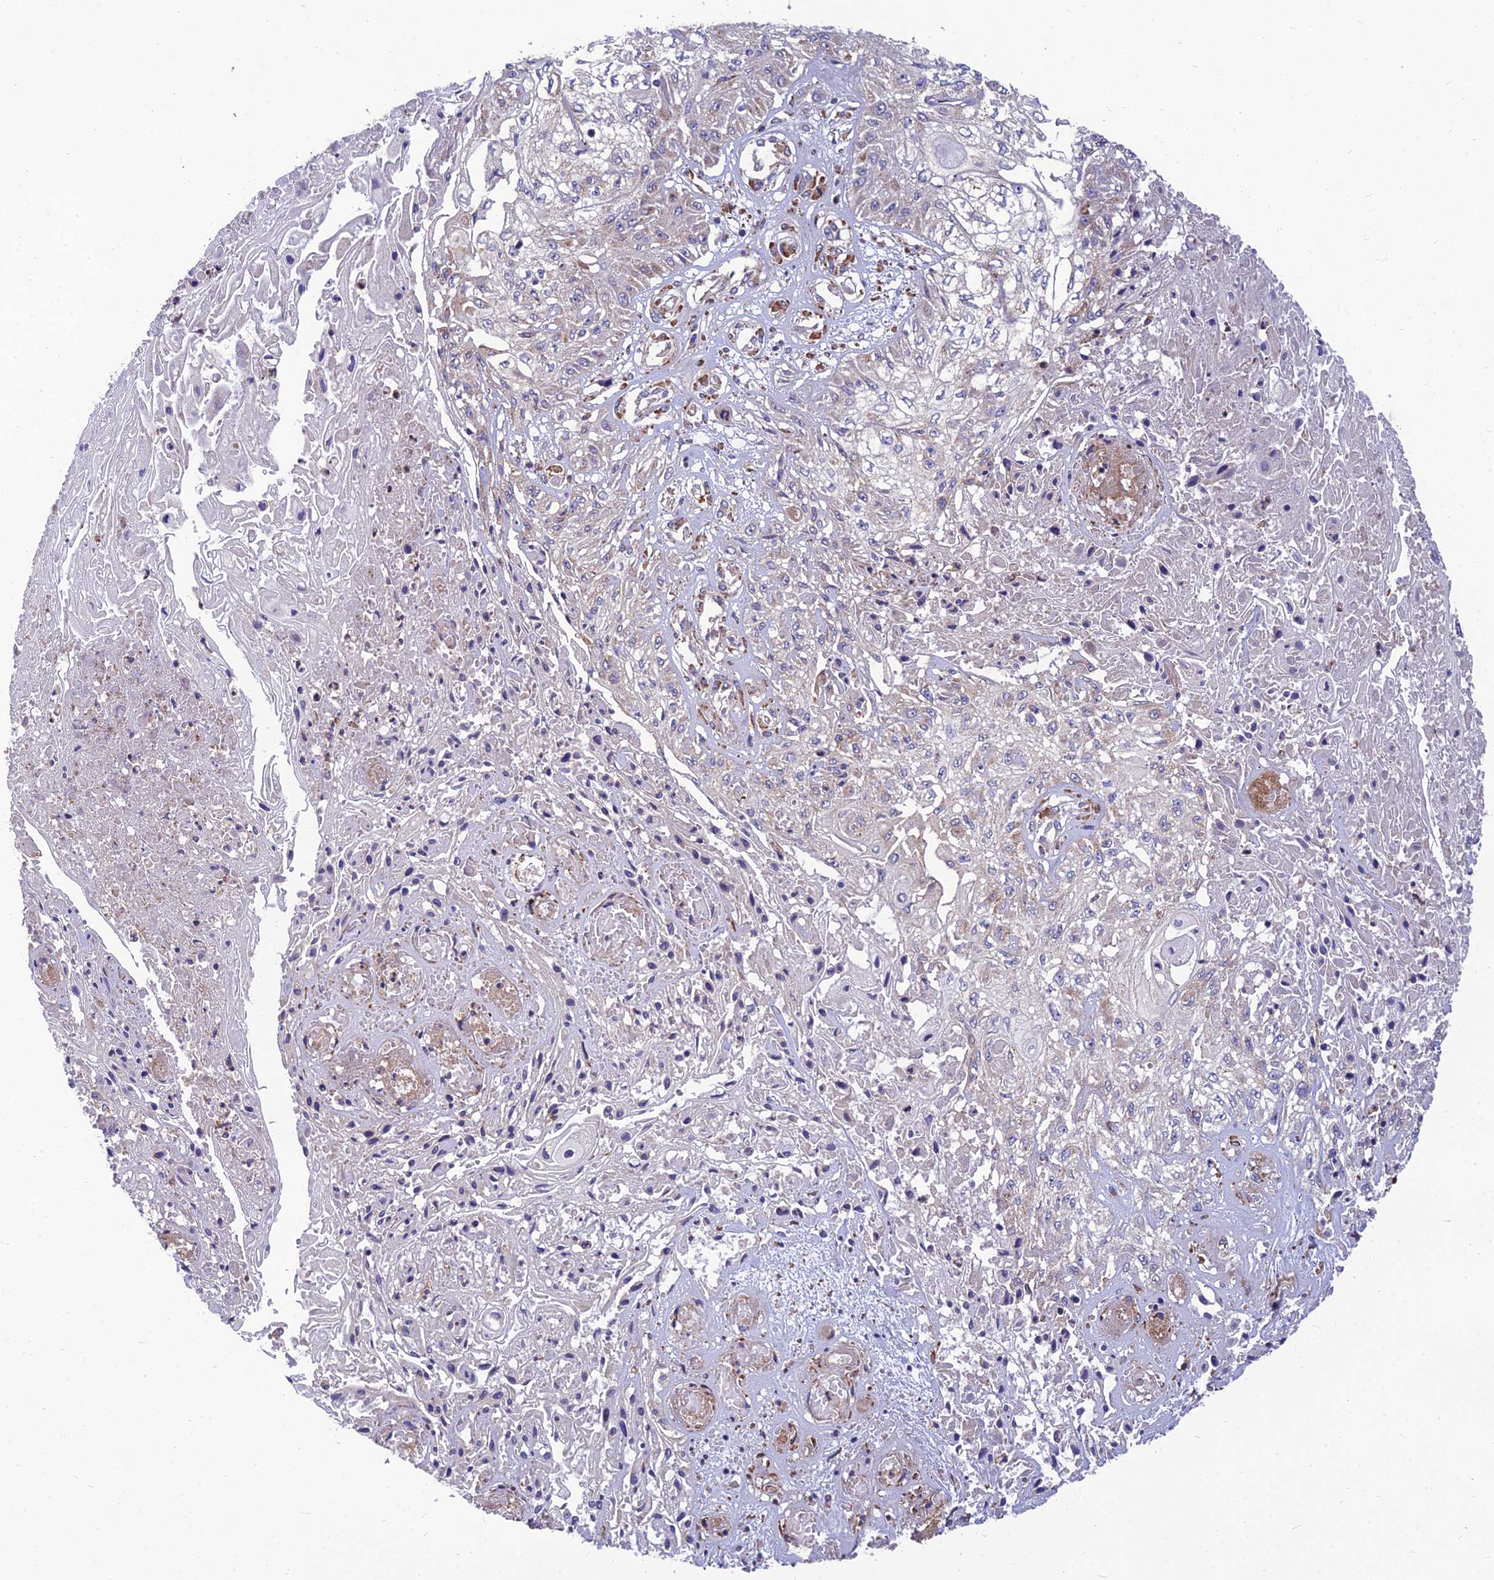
{"staining": {"intensity": "negative", "quantity": "none", "location": "none"}, "tissue": "skin cancer", "cell_type": "Tumor cells", "image_type": "cancer", "snomed": [{"axis": "morphology", "description": "Squamous cell carcinoma, NOS"}, {"axis": "morphology", "description": "Squamous cell carcinoma, metastatic, NOS"}, {"axis": "topography", "description": "Skin"}, {"axis": "topography", "description": "Lymph node"}], "caption": "The photomicrograph displays no staining of tumor cells in skin cancer.", "gene": "UMAD1", "patient": {"sex": "male", "age": 75}}